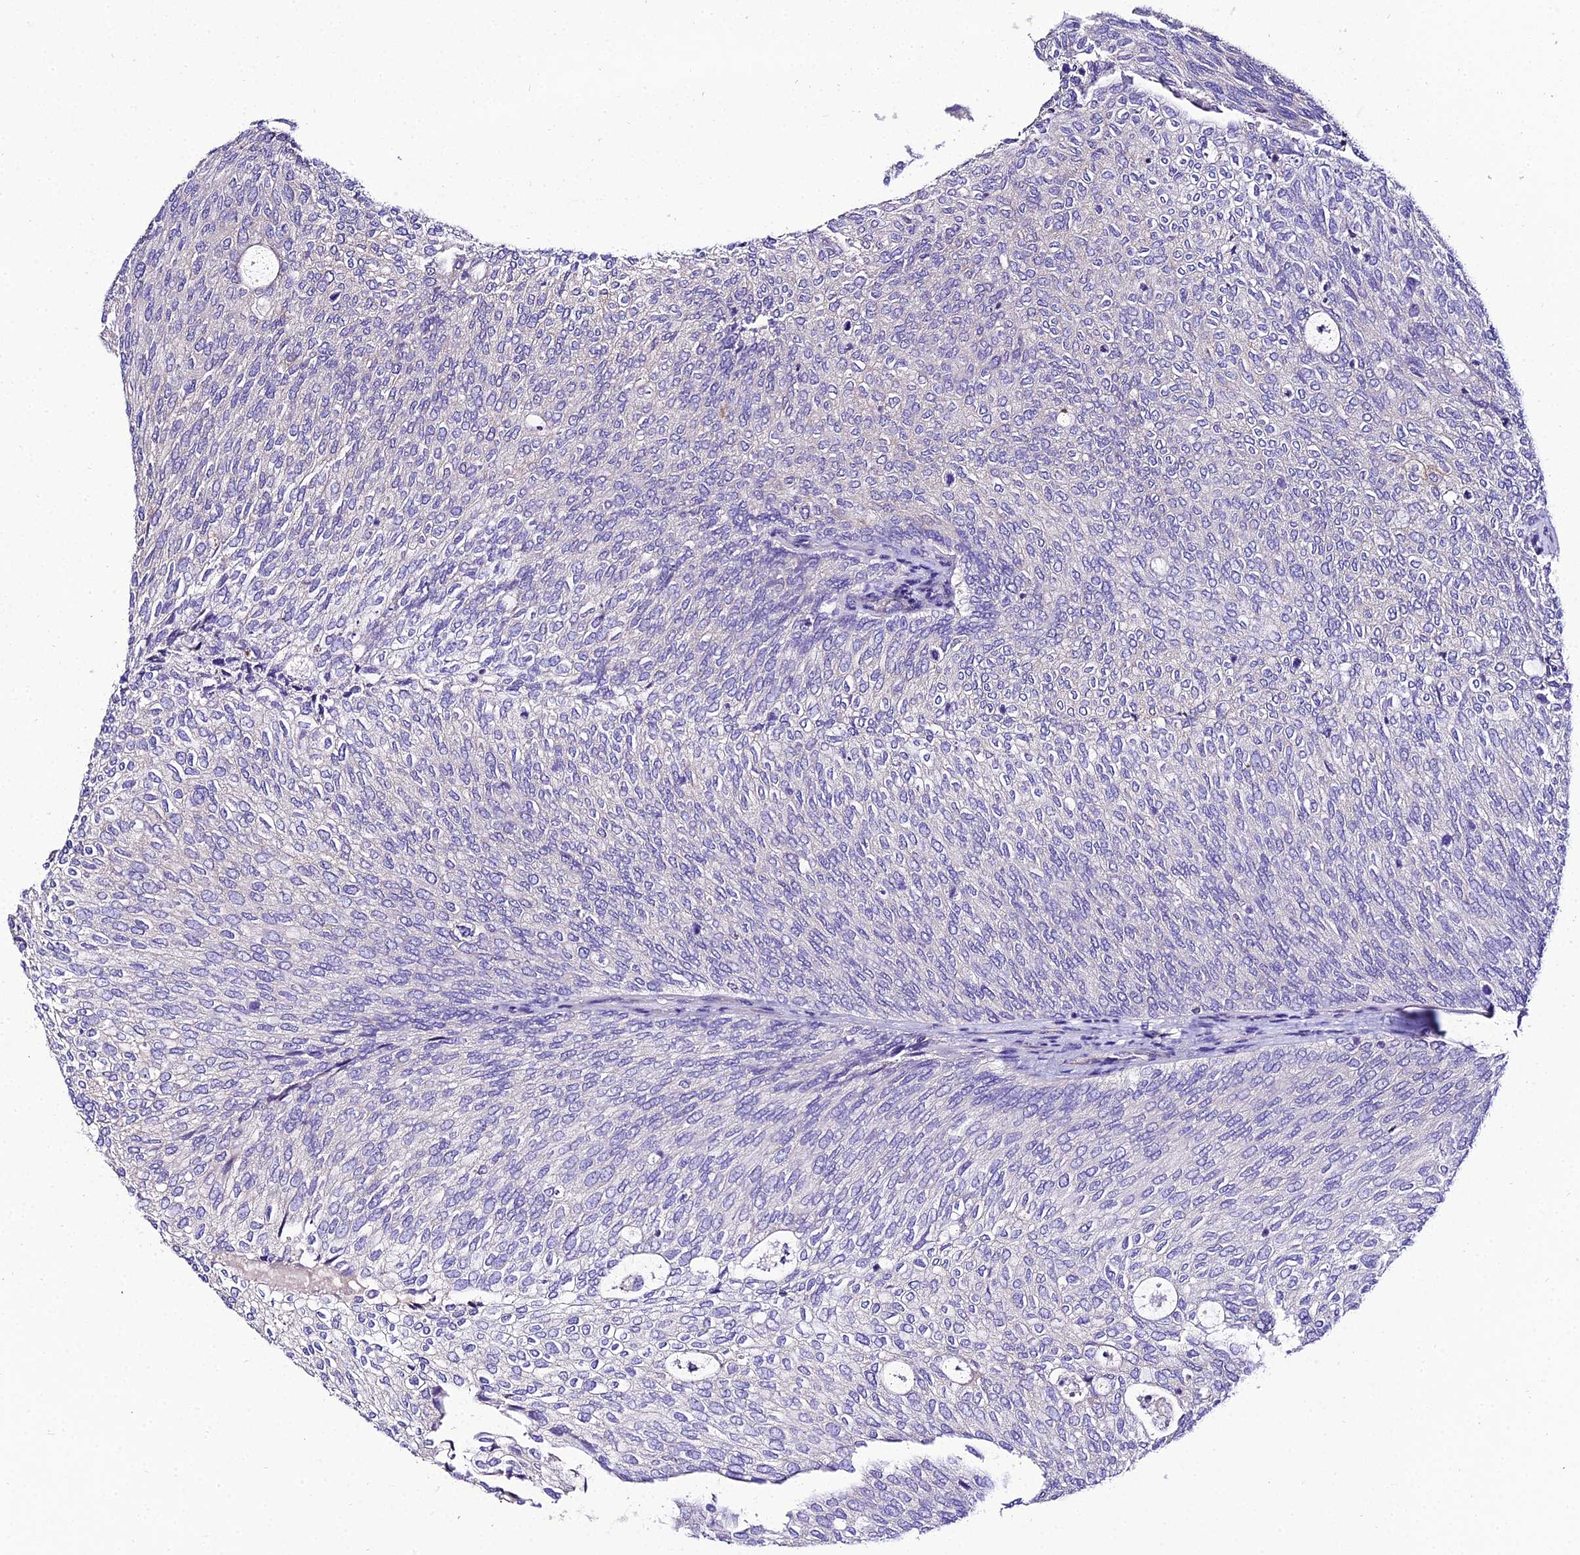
{"staining": {"intensity": "negative", "quantity": "none", "location": "none"}, "tissue": "urothelial cancer", "cell_type": "Tumor cells", "image_type": "cancer", "snomed": [{"axis": "morphology", "description": "Urothelial carcinoma, Low grade"}, {"axis": "topography", "description": "Urinary bladder"}], "caption": "A micrograph of urothelial cancer stained for a protein shows no brown staining in tumor cells. (IHC, brightfield microscopy, high magnification).", "gene": "SHQ1", "patient": {"sex": "female", "age": 79}}